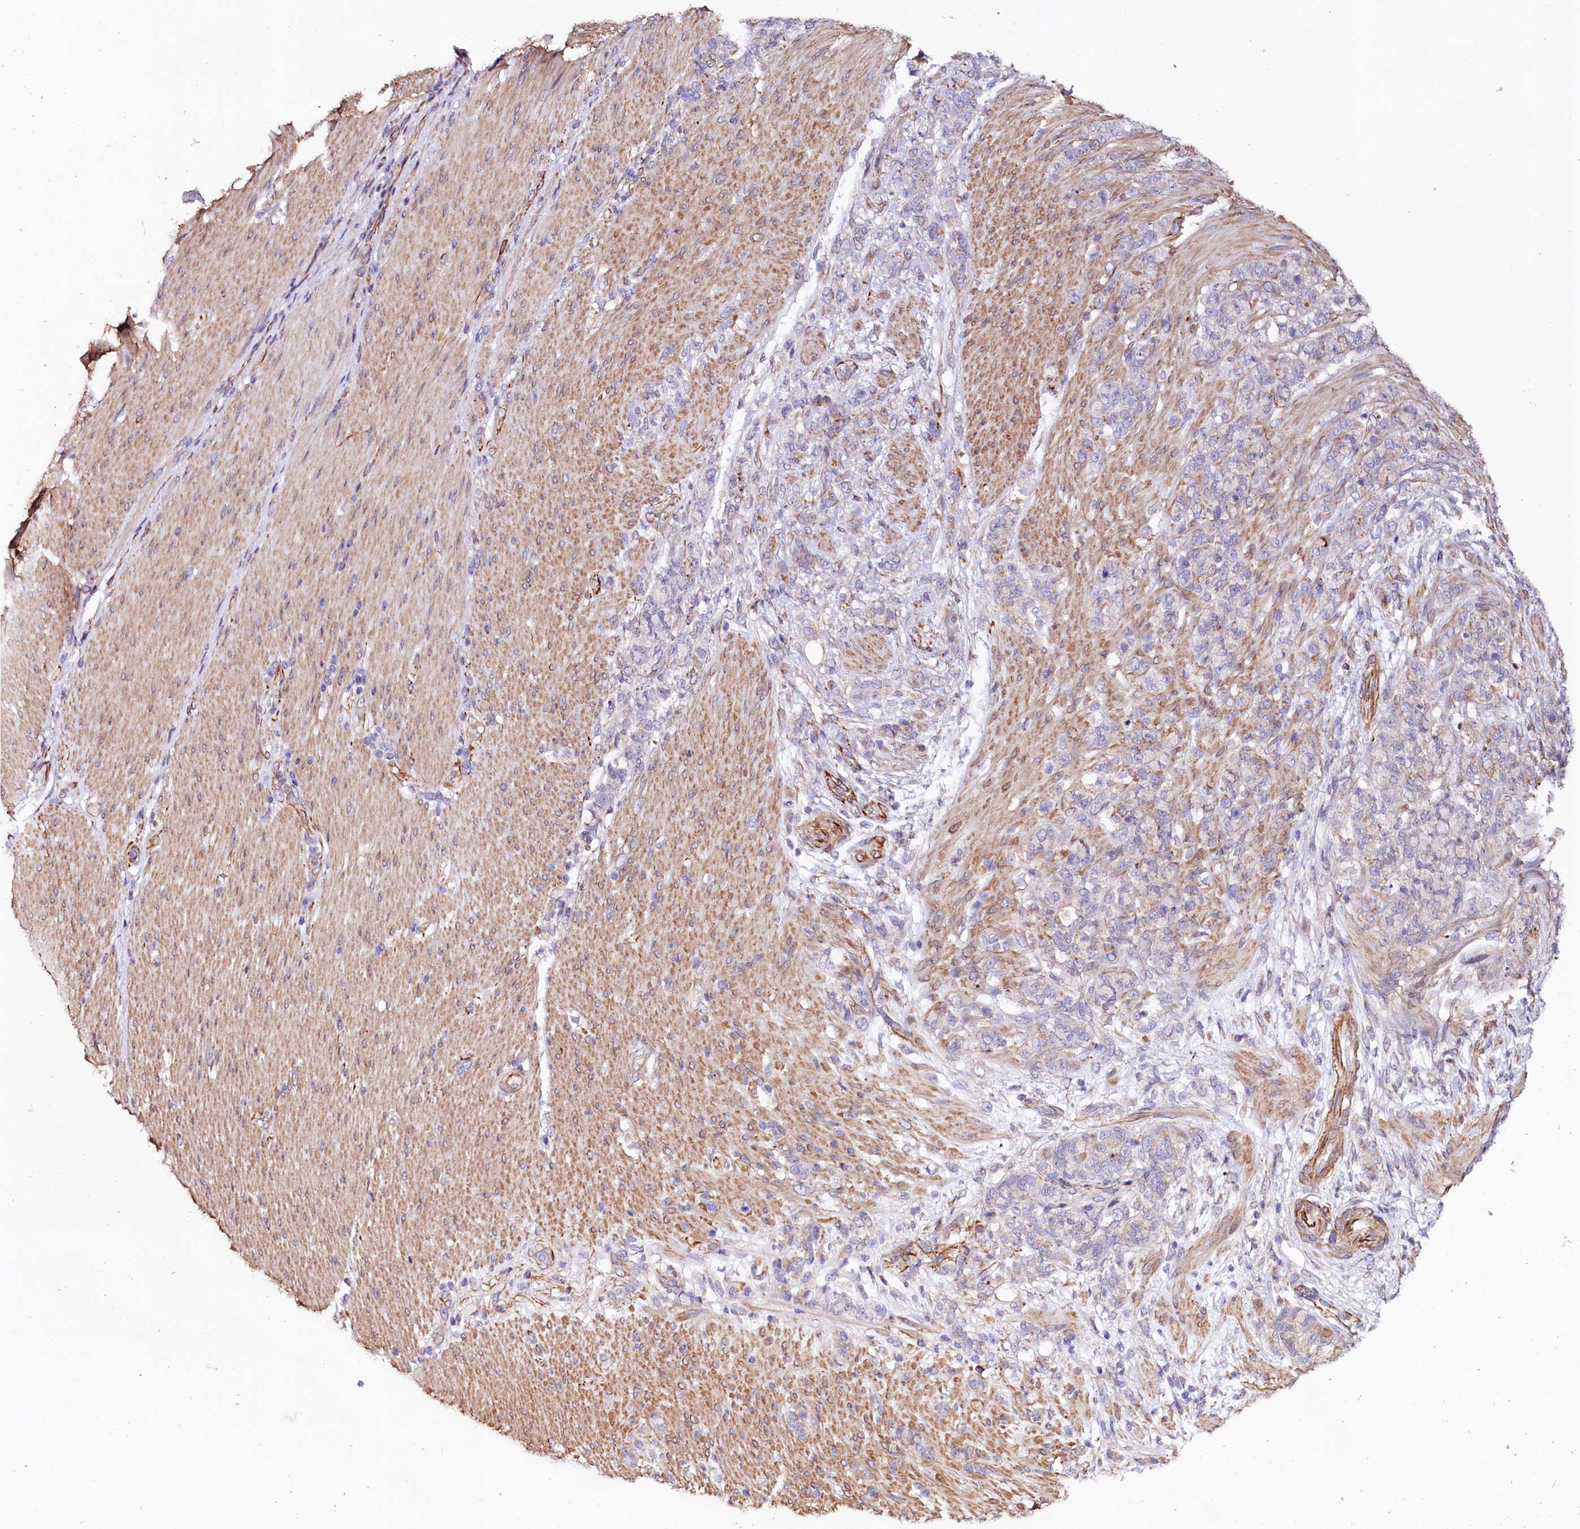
{"staining": {"intensity": "negative", "quantity": "none", "location": "none"}, "tissue": "stomach cancer", "cell_type": "Tumor cells", "image_type": "cancer", "snomed": [{"axis": "morphology", "description": "Adenocarcinoma, NOS"}, {"axis": "topography", "description": "Stomach"}], "caption": "High power microscopy photomicrograph of an IHC histopathology image of adenocarcinoma (stomach), revealing no significant staining in tumor cells.", "gene": "TTC12", "patient": {"sex": "female", "age": 79}}